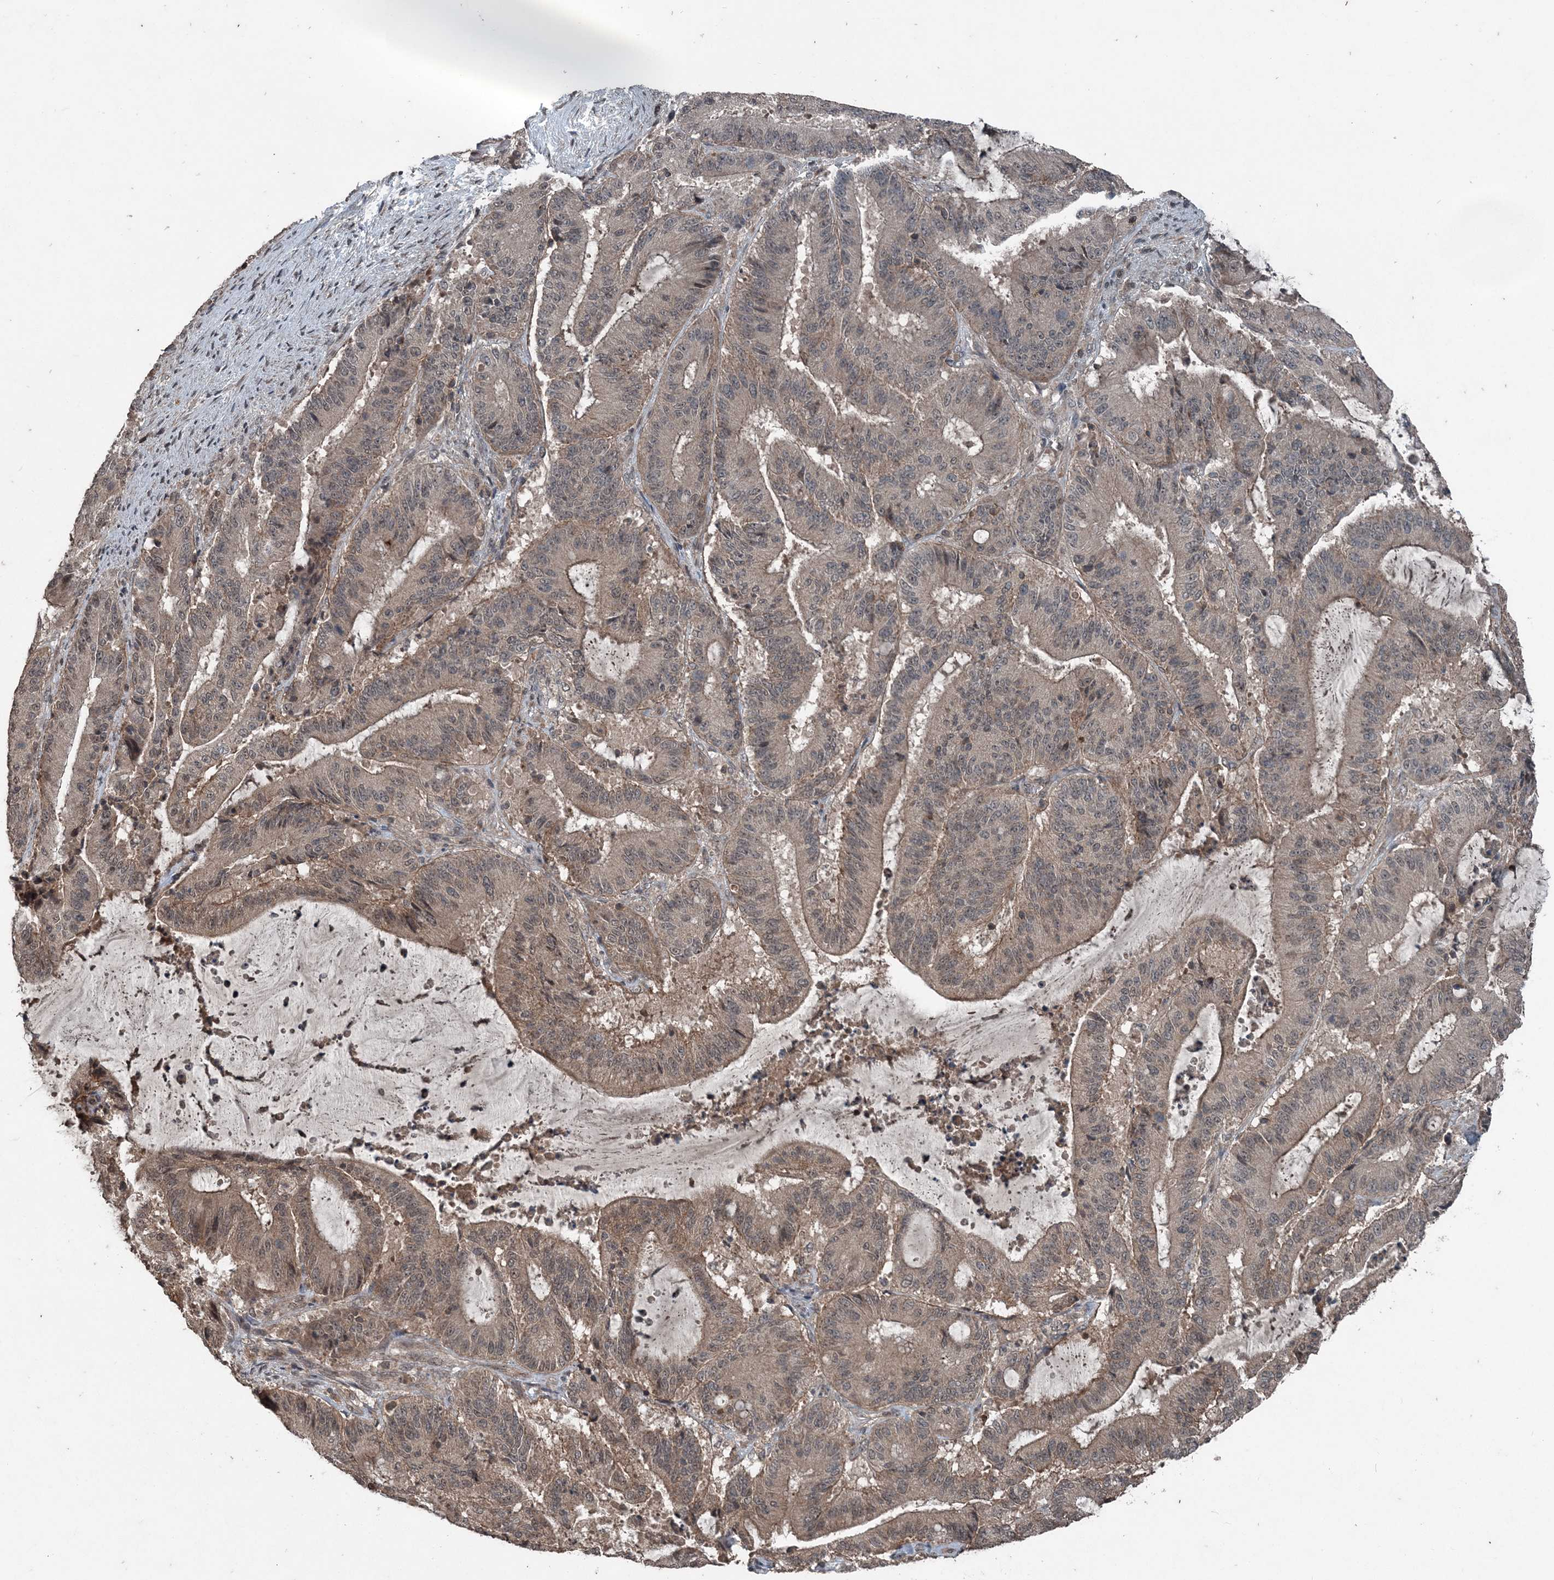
{"staining": {"intensity": "weak", "quantity": "25%-75%", "location": "cytoplasmic/membranous"}, "tissue": "liver cancer", "cell_type": "Tumor cells", "image_type": "cancer", "snomed": [{"axis": "morphology", "description": "Normal tissue, NOS"}, {"axis": "morphology", "description": "Cholangiocarcinoma"}, {"axis": "topography", "description": "Liver"}, {"axis": "topography", "description": "Peripheral nerve tissue"}], "caption": "A histopathology image showing weak cytoplasmic/membranous staining in approximately 25%-75% of tumor cells in cholangiocarcinoma (liver), as visualized by brown immunohistochemical staining.", "gene": "CFL1", "patient": {"sex": "female", "age": 73}}